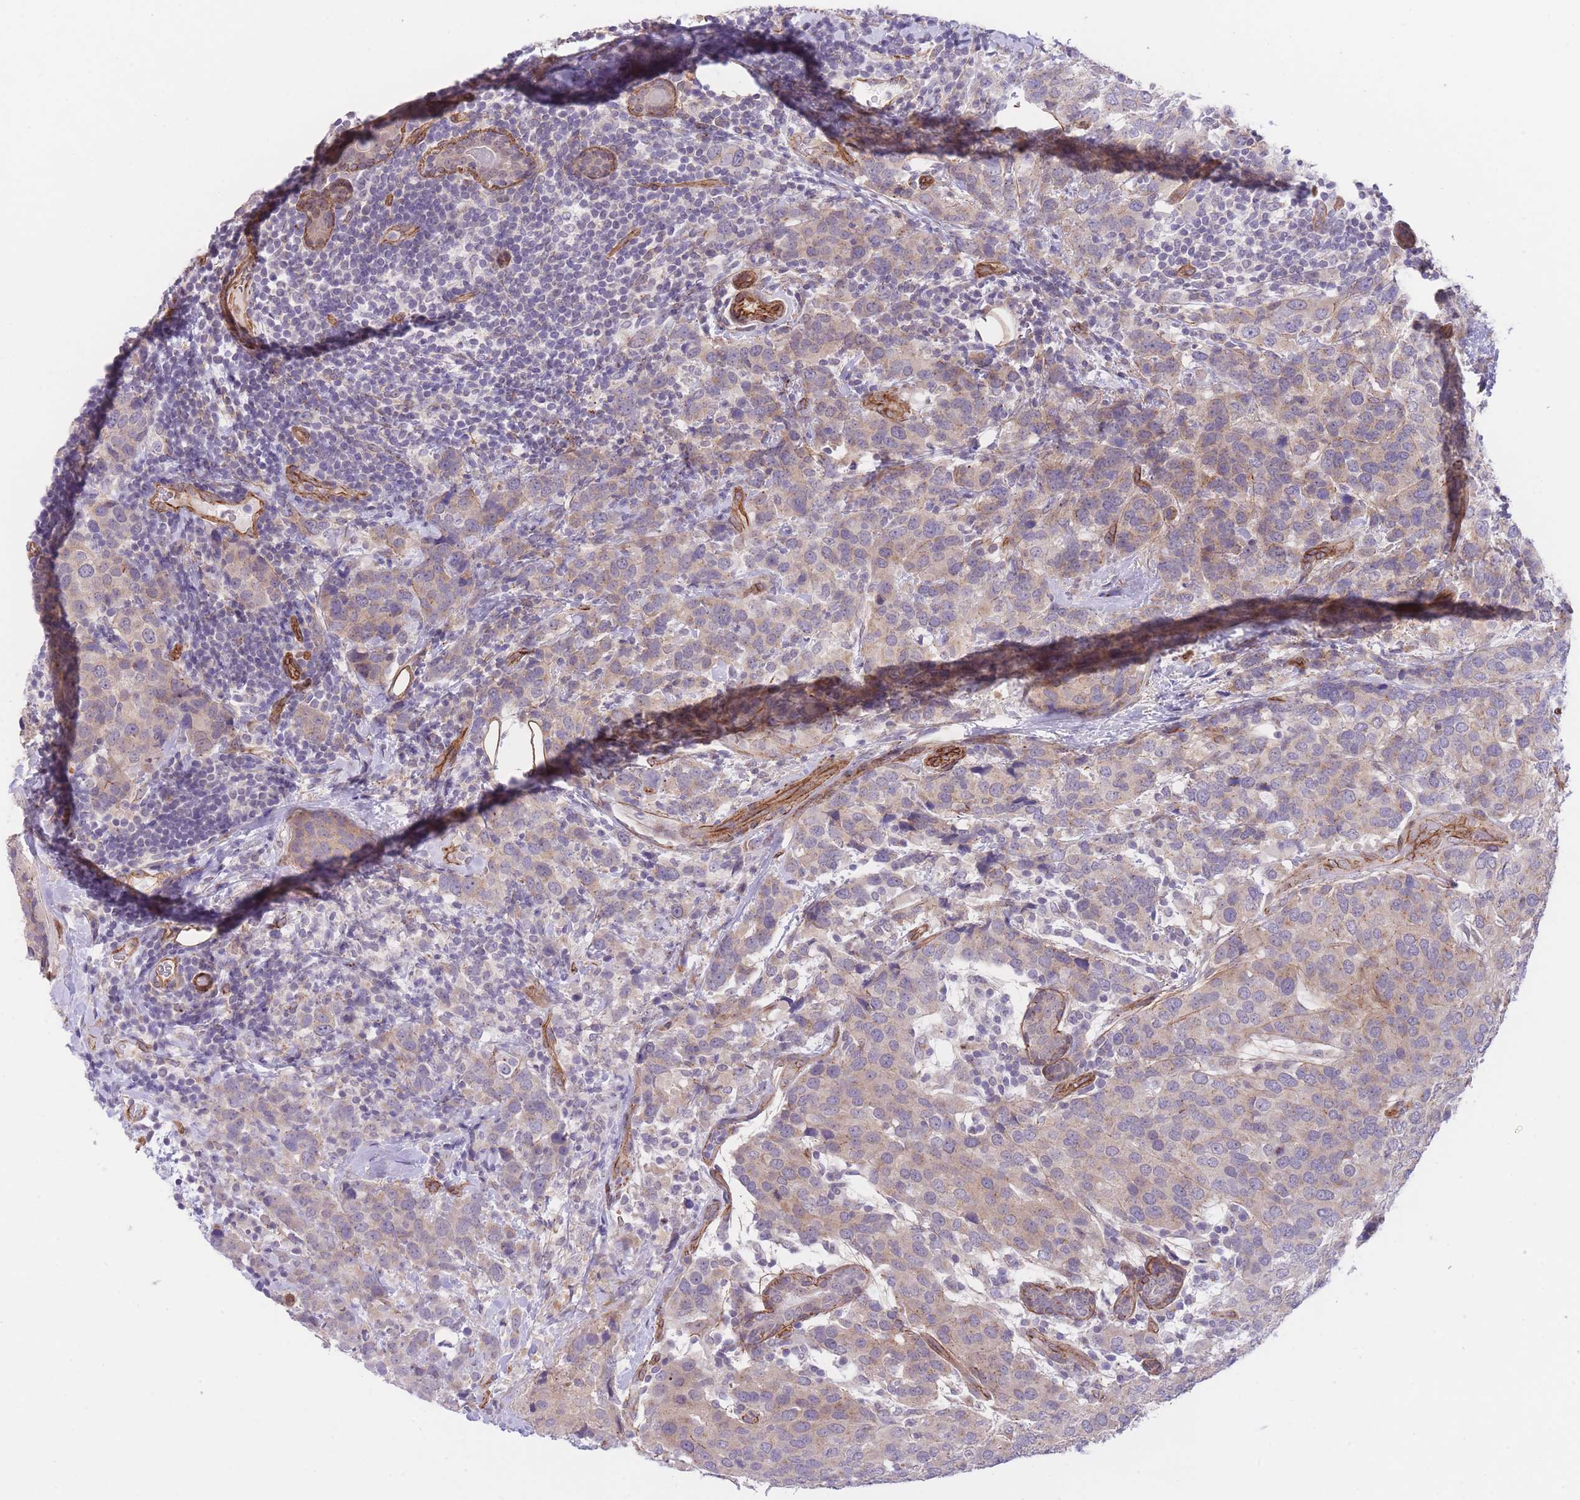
{"staining": {"intensity": "weak", "quantity": "25%-75%", "location": "cytoplasmic/membranous"}, "tissue": "breast cancer", "cell_type": "Tumor cells", "image_type": "cancer", "snomed": [{"axis": "morphology", "description": "Lobular carcinoma"}, {"axis": "topography", "description": "Breast"}], "caption": "Lobular carcinoma (breast) tissue demonstrates weak cytoplasmic/membranous expression in approximately 25%-75% of tumor cells", "gene": "QTRT1", "patient": {"sex": "female", "age": 59}}